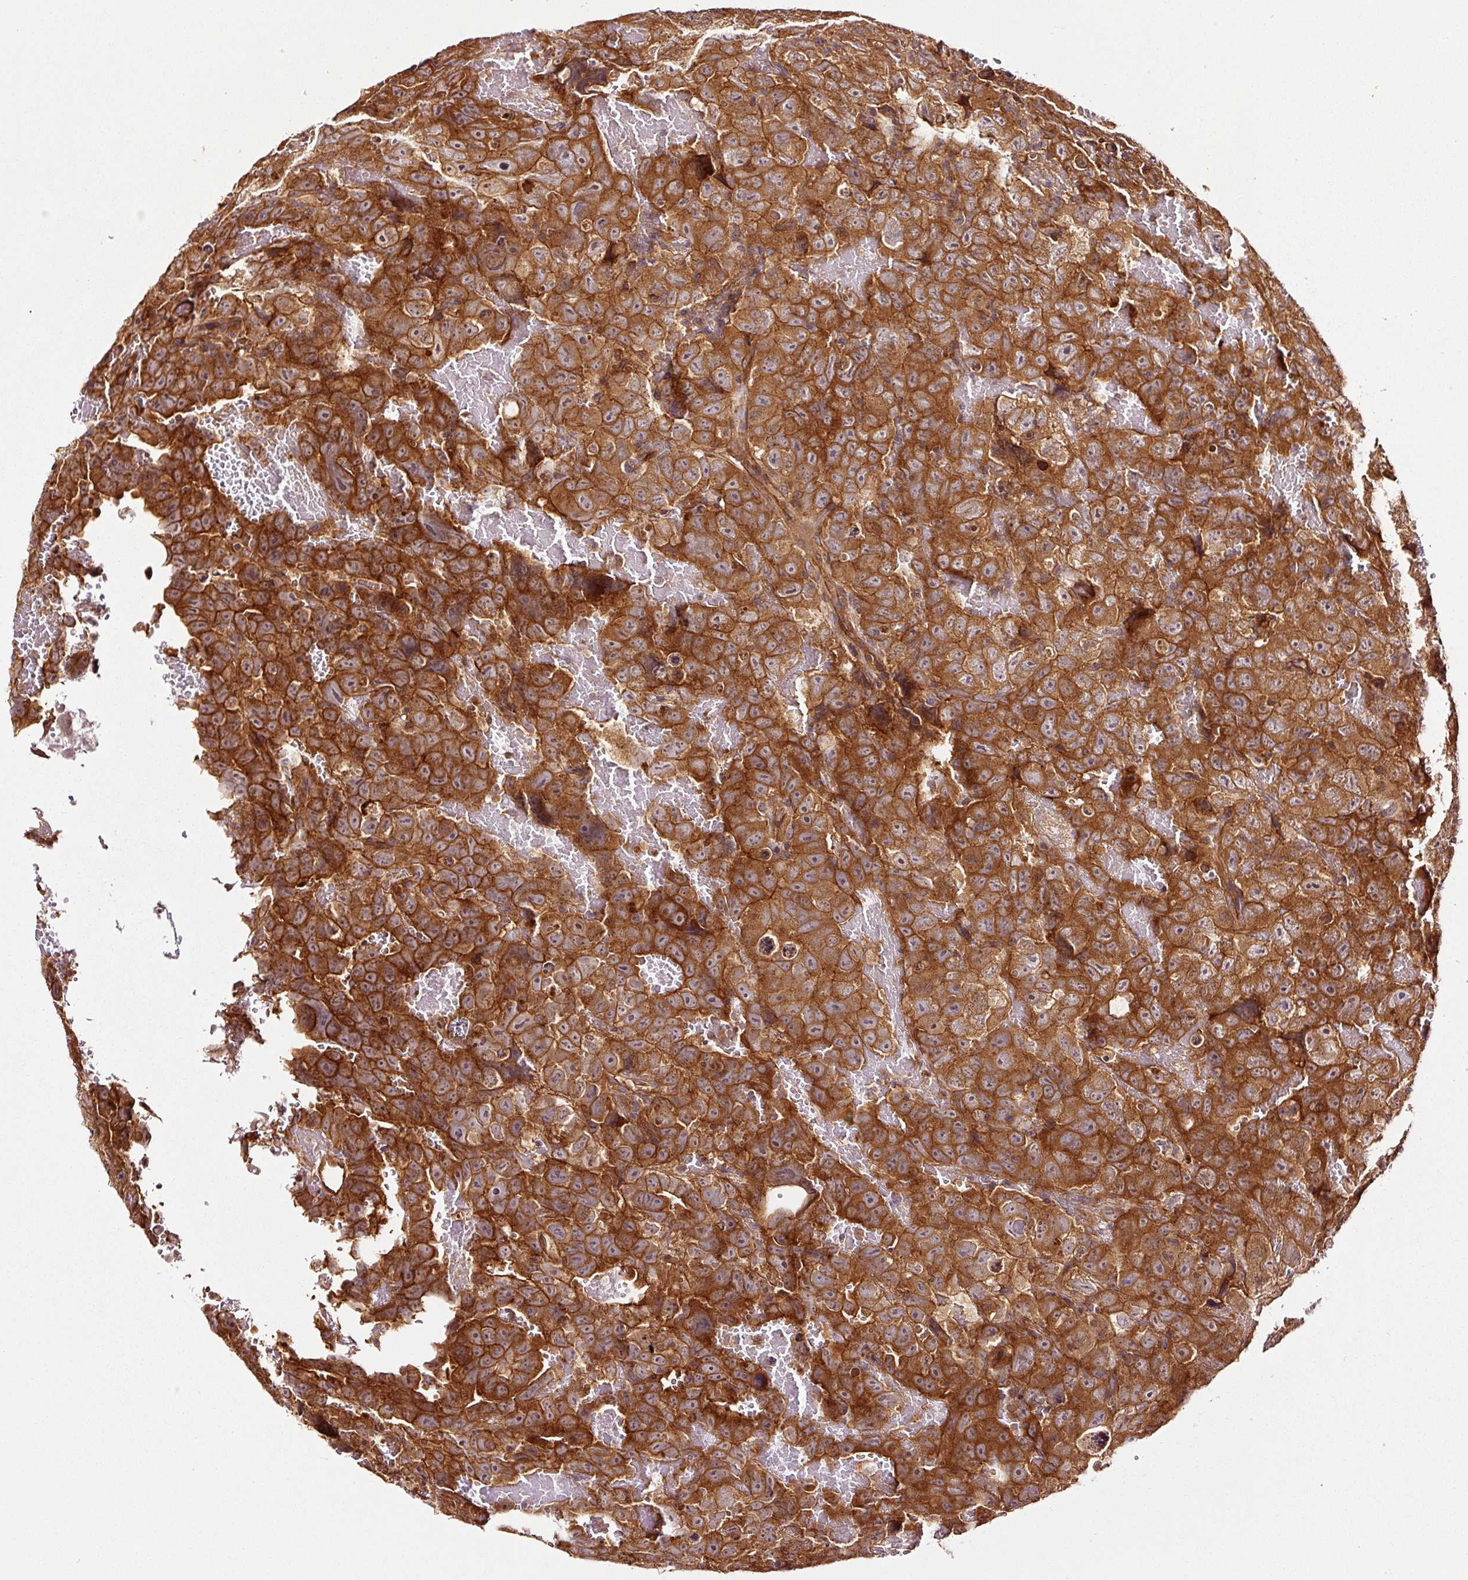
{"staining": {"intensity": "strong", "quantity": ">75%", "location": "cytoplasmic/membranous"}, "tissue": "testis cancer", "cell_type": "Tumor cells", "image_type": "cancer", "snomed": [{"axis": "morphology", "description": "Carcinoma, Embryonal, NOS"}, {"axis": "topography", "description": "Testis"}], "caption": "Protein expression analysis of testis cancer displays strong cytoplasmic/membranous positivity in approximately >75% of tumor cells. (IHC, brightfield microscopy, high magnification).", "gene": "METAP1", "patient": {"sex": "male", "age": 45}}